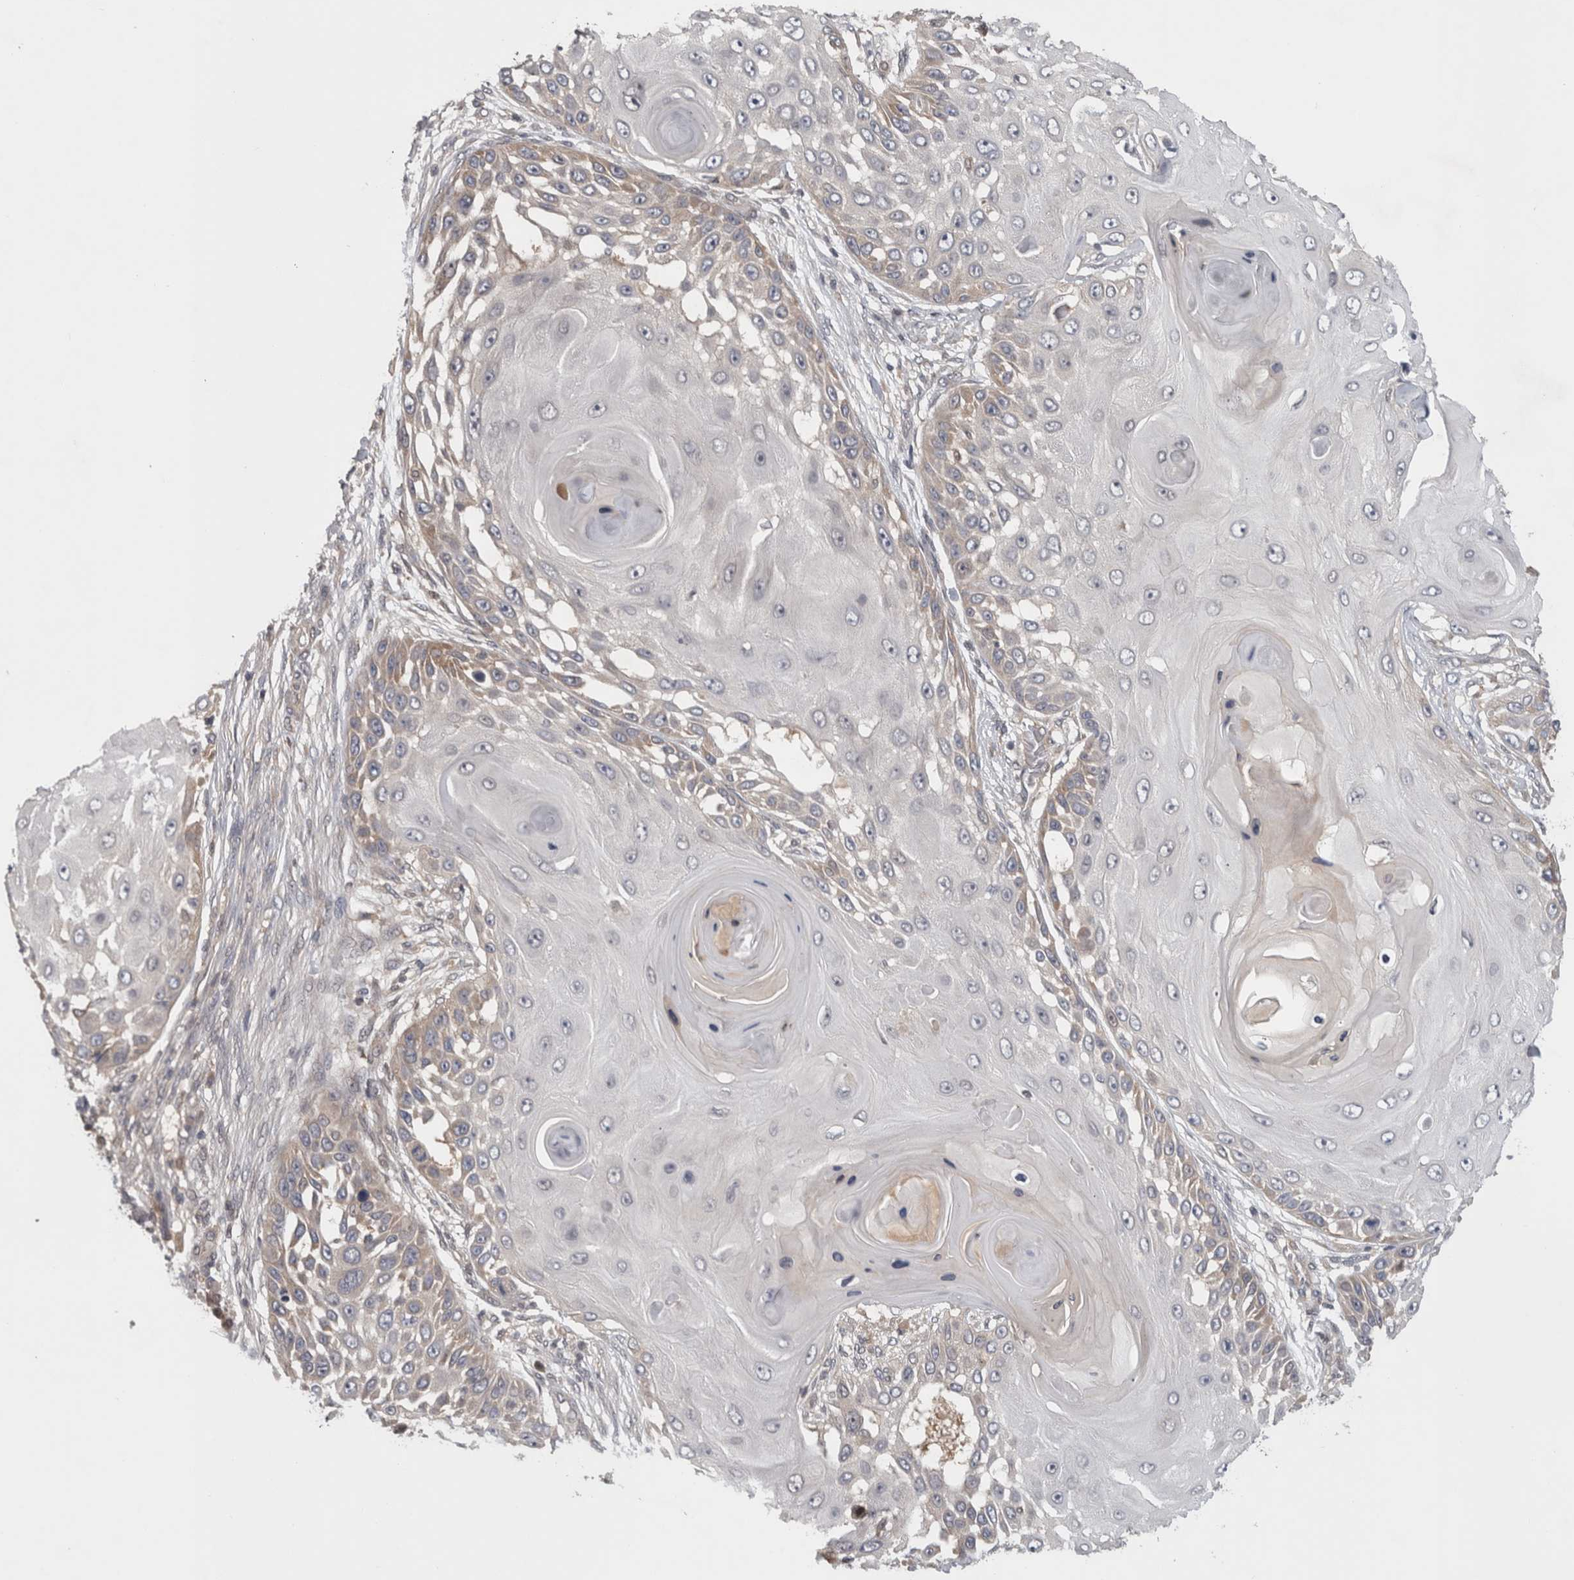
{"staining": {"intensity": "weak", "quantity": "<25%", "location": "cytoplasmic/membranous"}, "tissue": "skin cancer", "cell_type": "Tumor cells", "image_type": "cancer", "snomed": [{"axis": "morphology", "description": "Squamous cell carcinoma, NOS"}, {"axis": "topography", "description": "Skin"}], "caption": "This is an IHC micrograph of human skin cancer (squamous cell carcinoma). There is no staining in tumor cells.", "gene": "PIGP", "patient": {"sex": "female", "age": 44}}